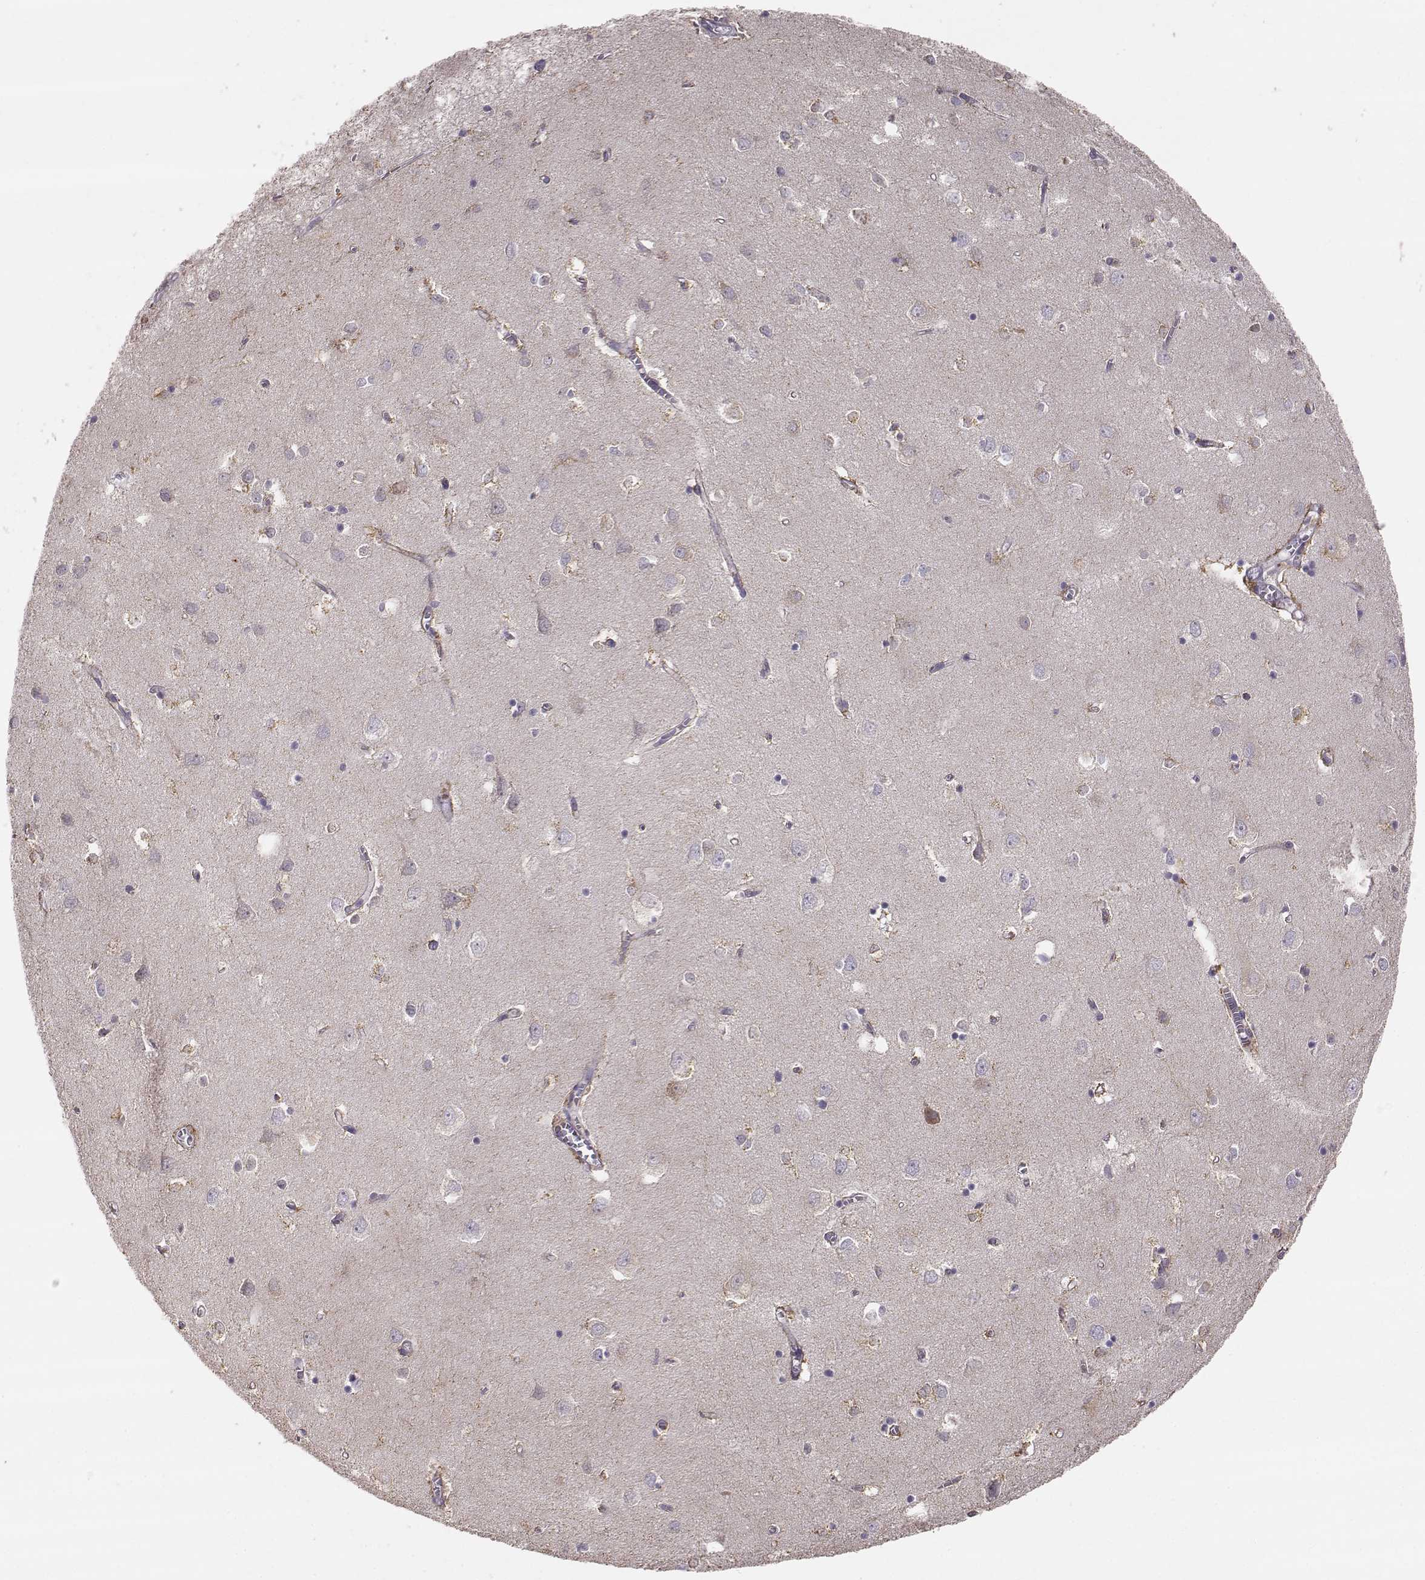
{"staining": {"intensity": "negative", "quantity": "none", "location": "none"}, "tissue": "cerebral cortex", "cell_type": "Endothelial cells", "image_type": "normal", "snomed": [{"axis": "morphology", "description": "Normal tissue, NOS"}, {"axis": "topography", "description": "Cerebral cortex"}], "caption": "Endothelial cells are negative for protein expression in unremarkable human cerebral cortex. (Brightfield microscopy of DAB IHC at high magnification).", "gene": "ACSL6", "patient": {"sex": "male", "age": 70}}